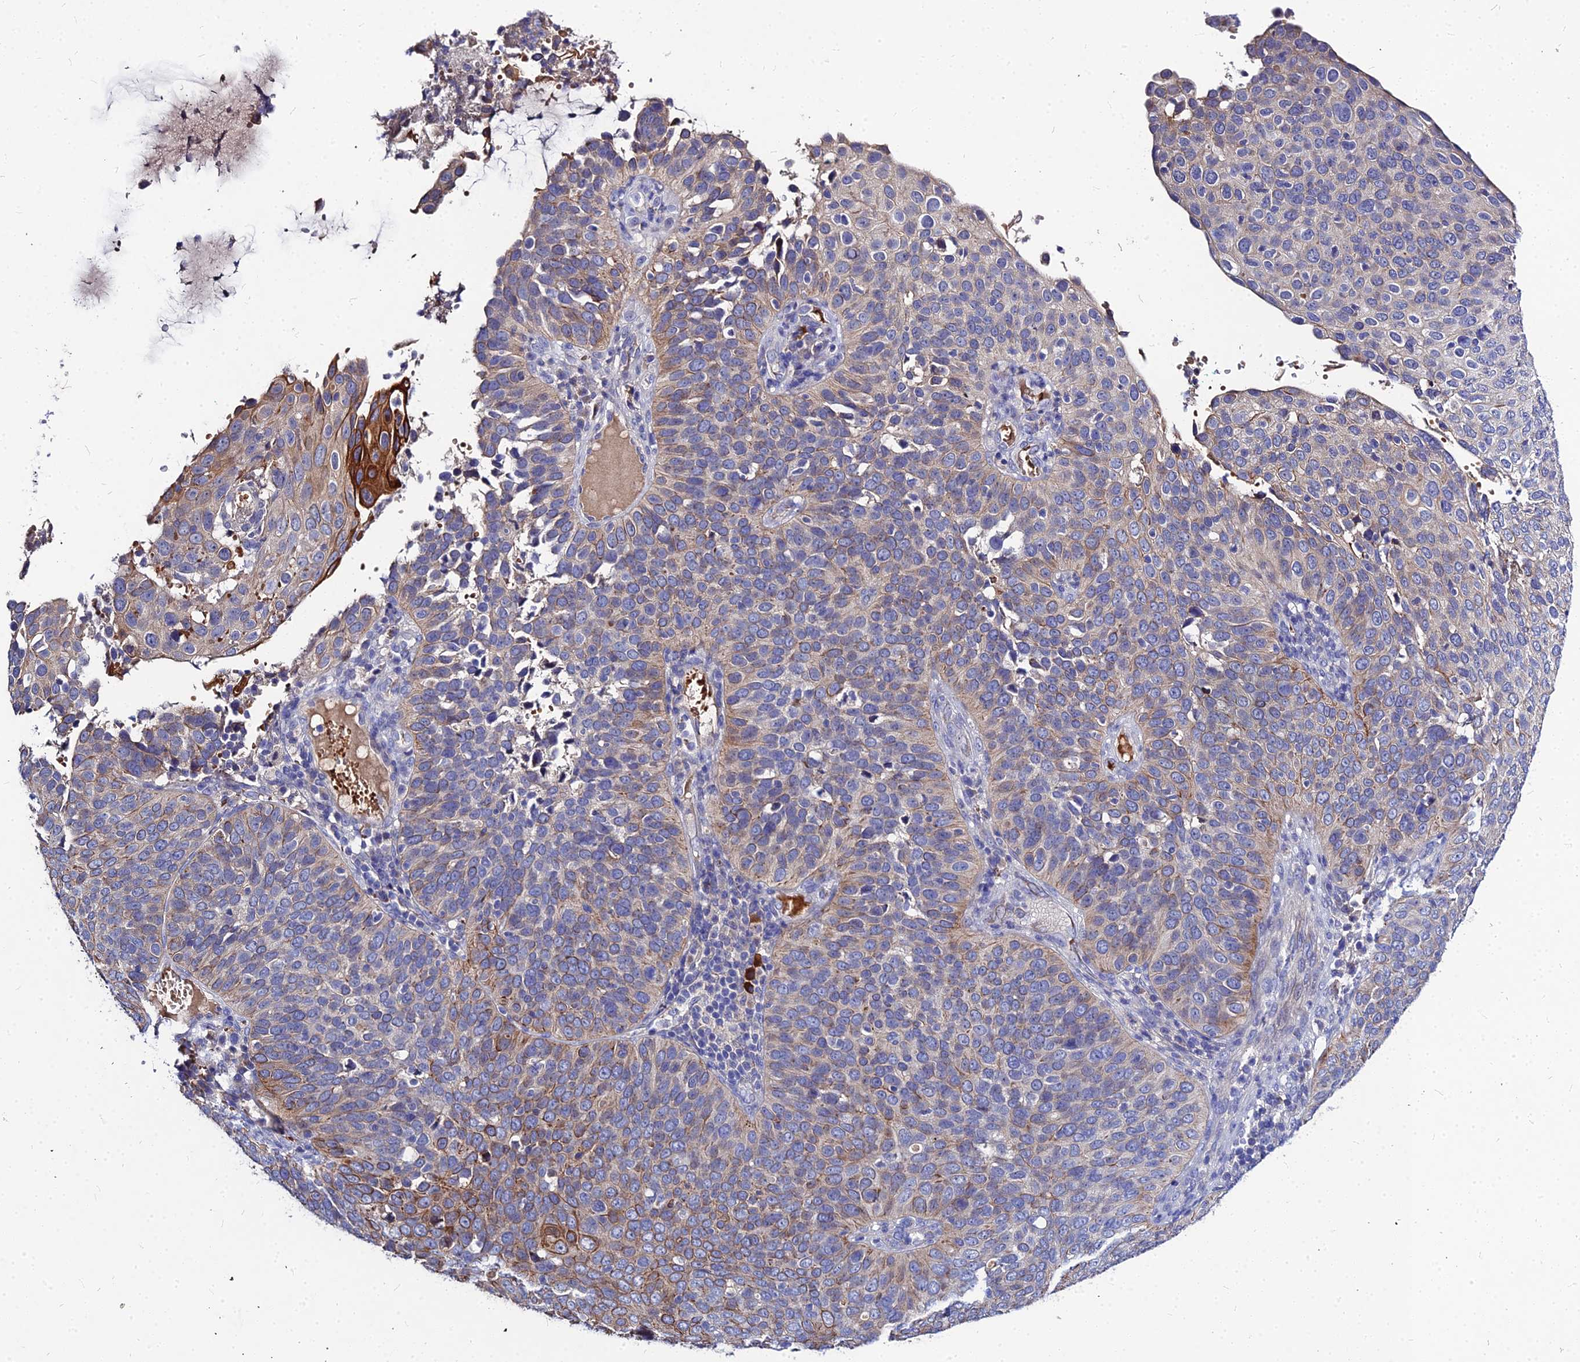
{"staining": {"intensity": "strong", "quantity": "<25%", "location": "cytoplasmic/membranous"}, "tissue": "cervical cancer", "cell_type": "Tumor cells", "image_type": "cancer", "snomed": [{"axis": "morphology", "description": "Squamous cell carcinoma, NOS"}, {"axis": "topography", "description": "Cervix"}], "caption": "An immunohistochemistry (IHC) image of tumor tissue is shown. Protein staining in brown highlights strong cytoplasmic/membranous positivity in cervical cancer (squamous cell carcinoma) within tumor cells.", "gene": "DMRTA1", "patient": {"sex": "female", "age": 36}}